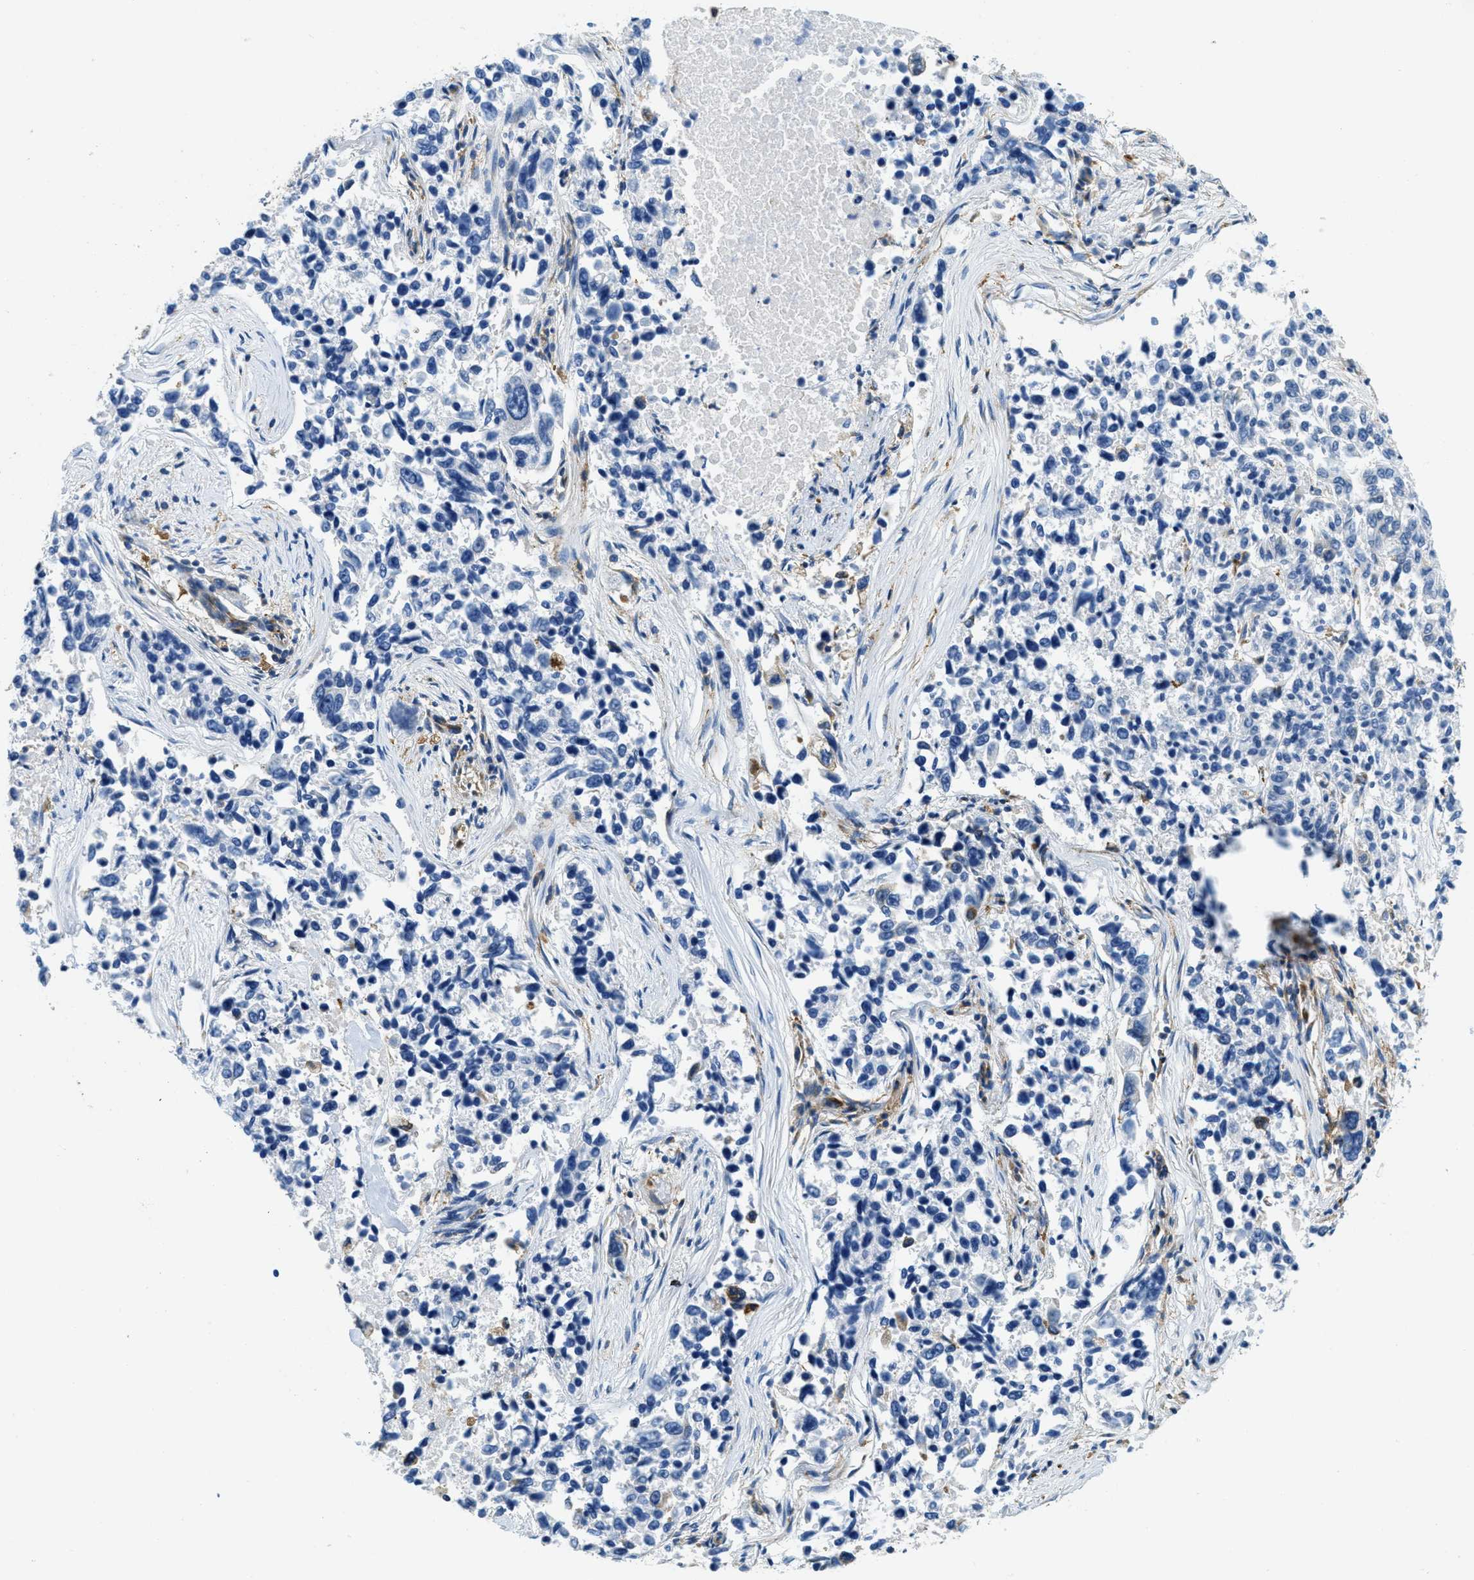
{"staining": {"intensity": "negative", "quantity": "none", "location": "none"}, "tissue": "lung cancer", "cell_type": "Tumor cells", "image_type": "cancer", "snomed": [{"axis": "morphology", "description": "Adenocarcinoma, NOS"}, {"axis": "topography", "description": "Lung"}], "caption": "DAB (3,3'-diaminobenzidine) immunohistochemical staining of human adenocarcinoma (lung) displays no significant expression in tumor cells.", "gene": "AP2B1", "patient": {"sex": "male", "age": 84}}